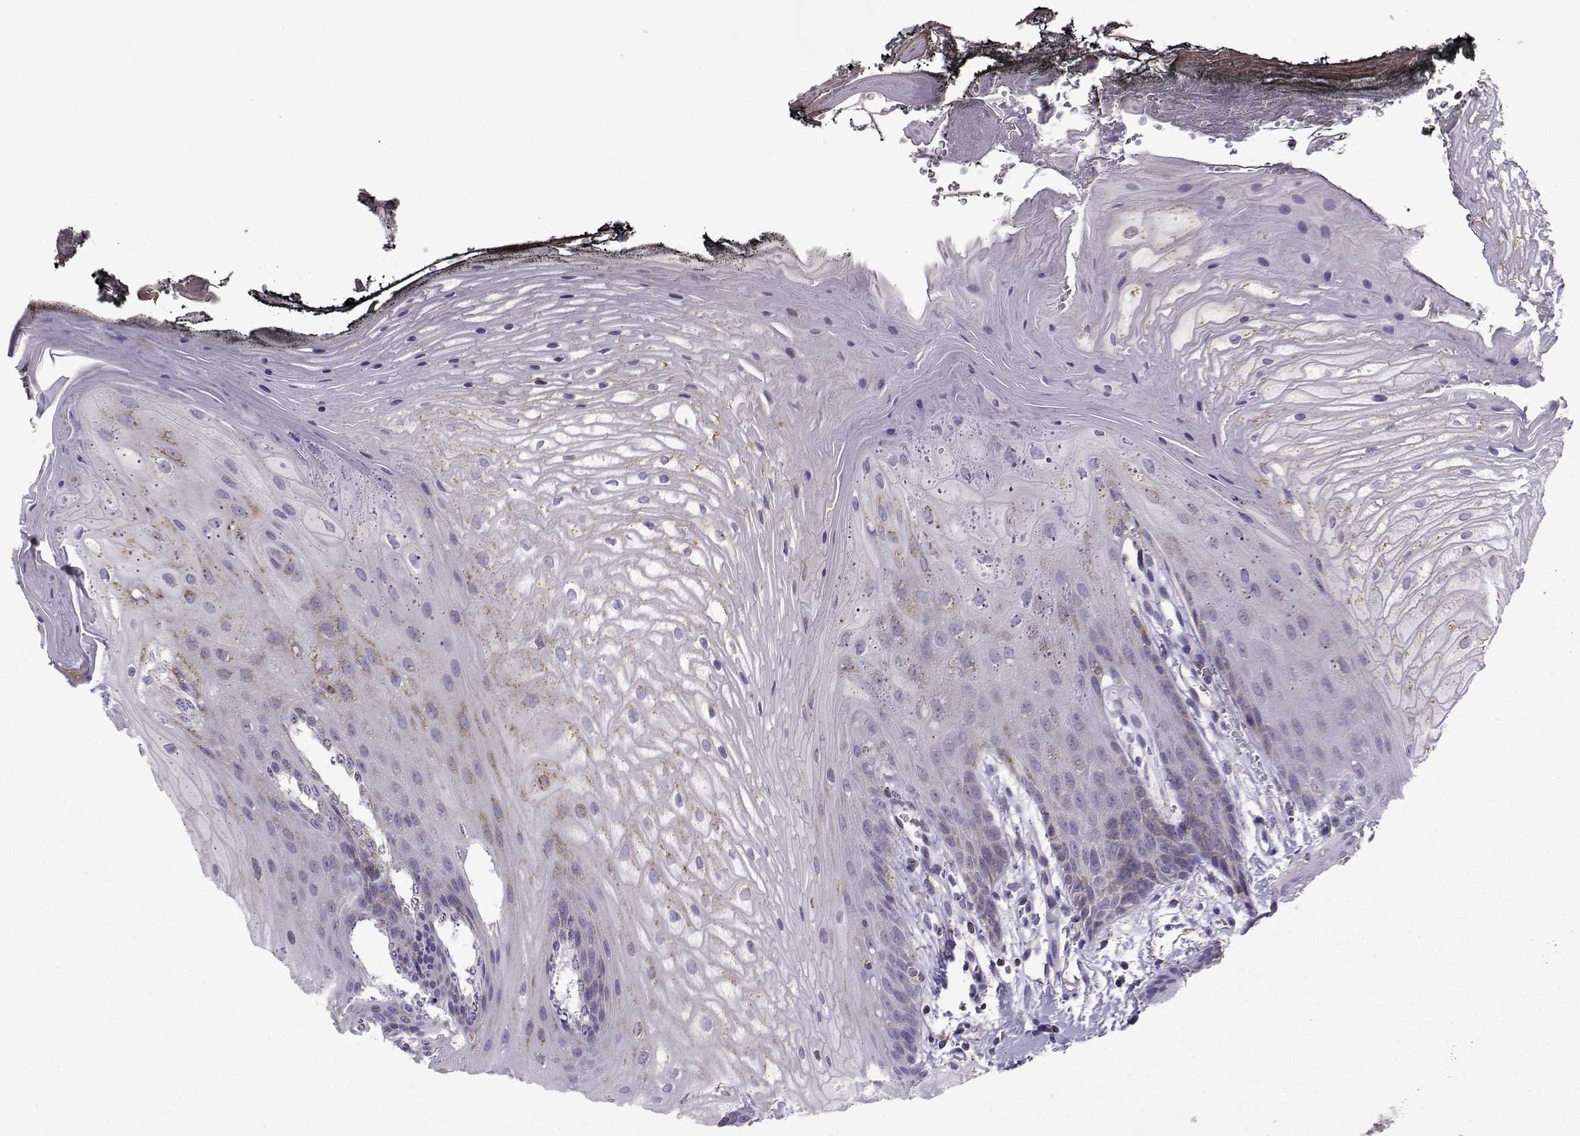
{"staining": {"intensity": "negative", "quantity": "none", "location": "none"}, "tissue": "oral mucosa", "cell_type": "Squamous epithelial cells", "image_type": "normal", "snomed": [{"axis": "morphology", "description": "Normal tissue, NOS"}, {"axis": "morphology", "description": "Squamous cell carcinoma, NOS"}, {"axis": "topography", "description": "Oral tissue"}, {"axis": "topography", "description": "Head-Neck"}], "caption": "Immunohistochemistry (IHC) of normal human oral mucosa demonstrates no staining in squamous epithelial cells.", "gene": "NECAB3", "patient": {"sex": "male", "age": 65}}